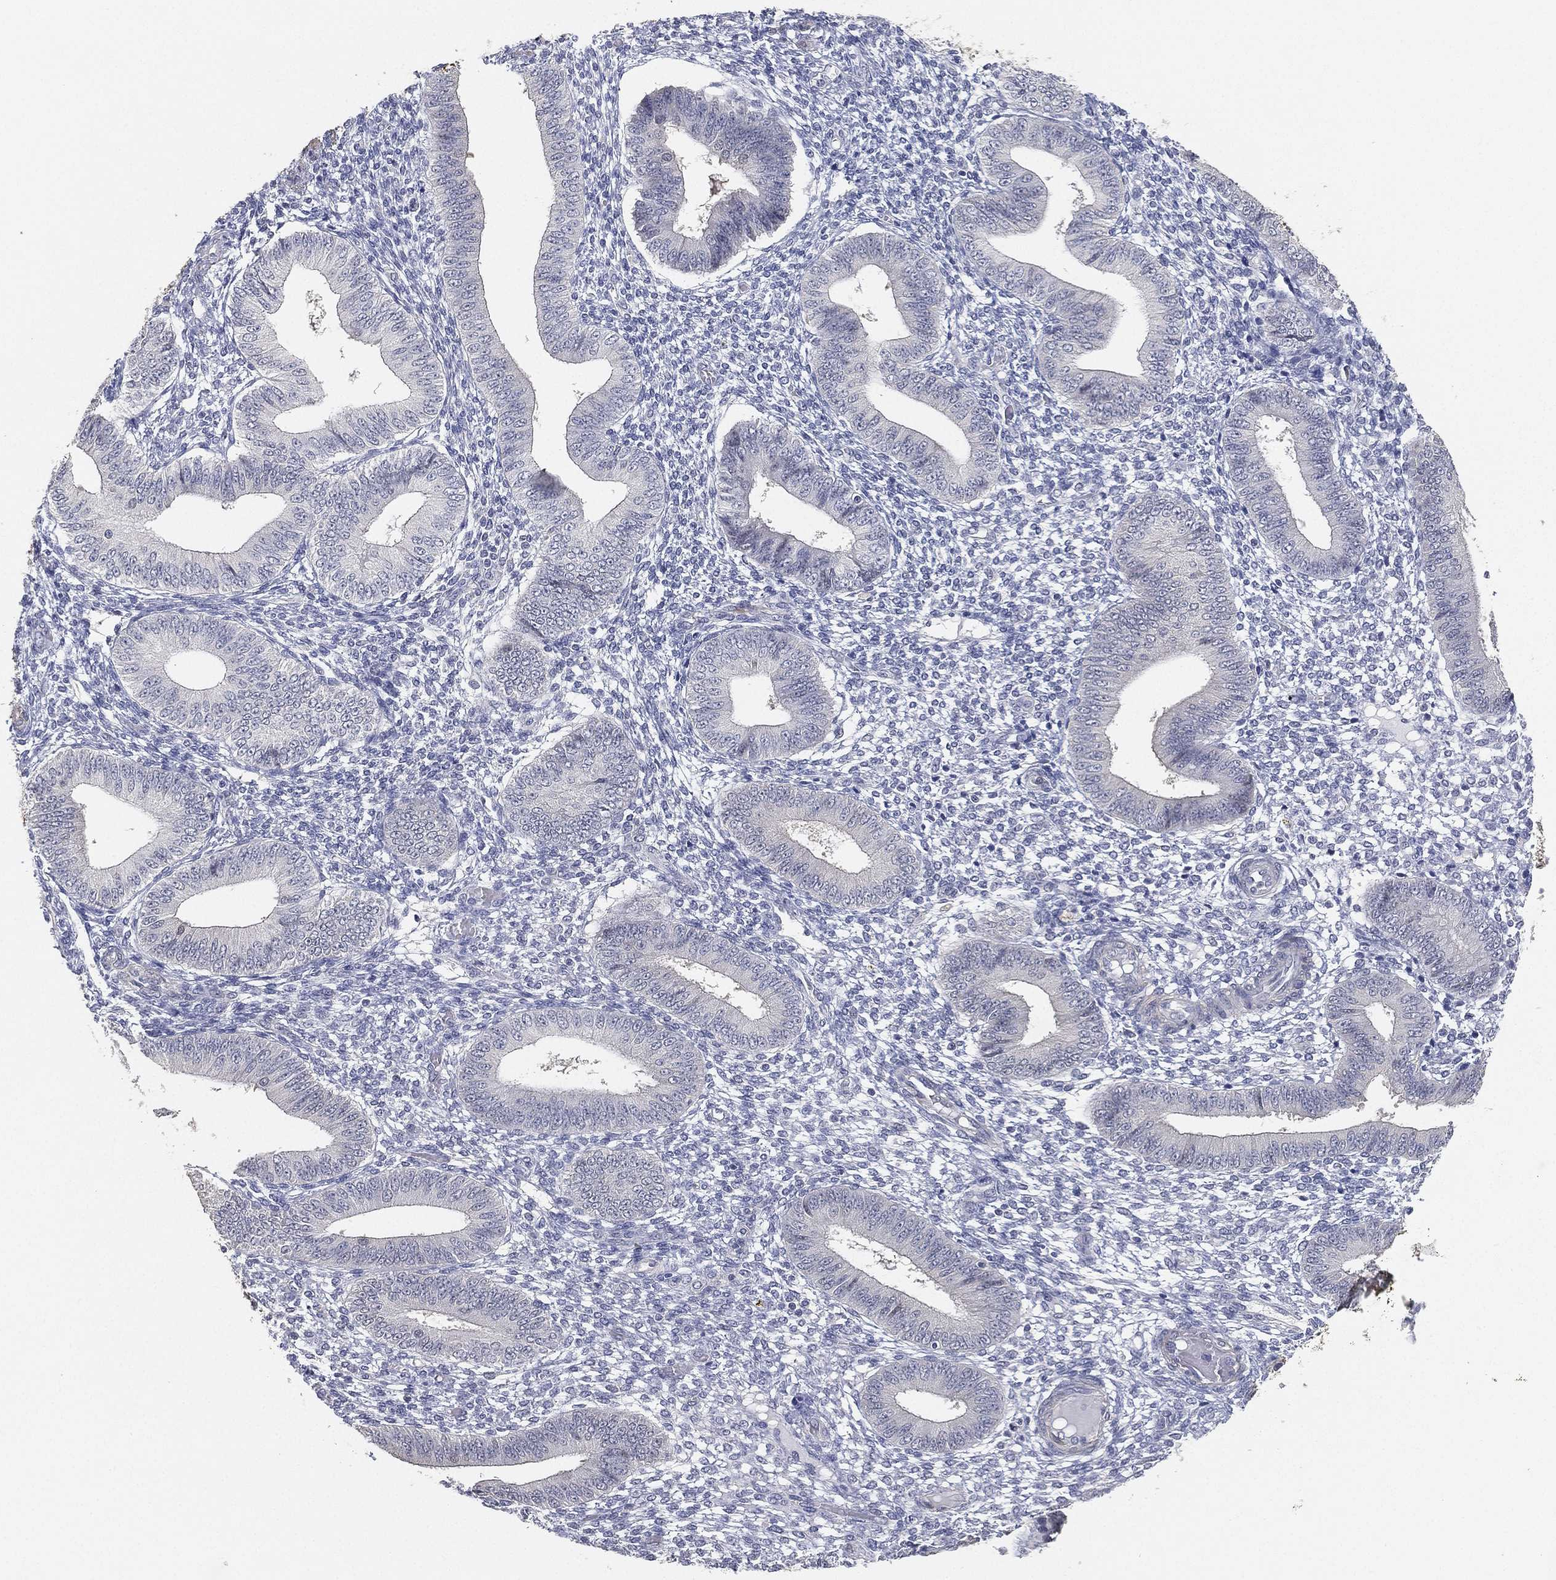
{"staining": {"intensity": "negative", "quantity": "none", "location": "none"}, "tissue": "endometrium", "cell_type": "Cells in endometrial stroma", "image_type": "normal", "snomed": [{"axis": "morphology", "description": "Normal tissue, NOS"}, {"axis": "topography", "description": "Endometrium"}], "caption": "Immunohistochemistry (IHC) image of unremarkable endometrium: endometrium stained with DAB exhibits no significant protein expression in cells in endometrial stroma.", "gene": "GPR61", "patient": {"sex": "female", "age": 42}}